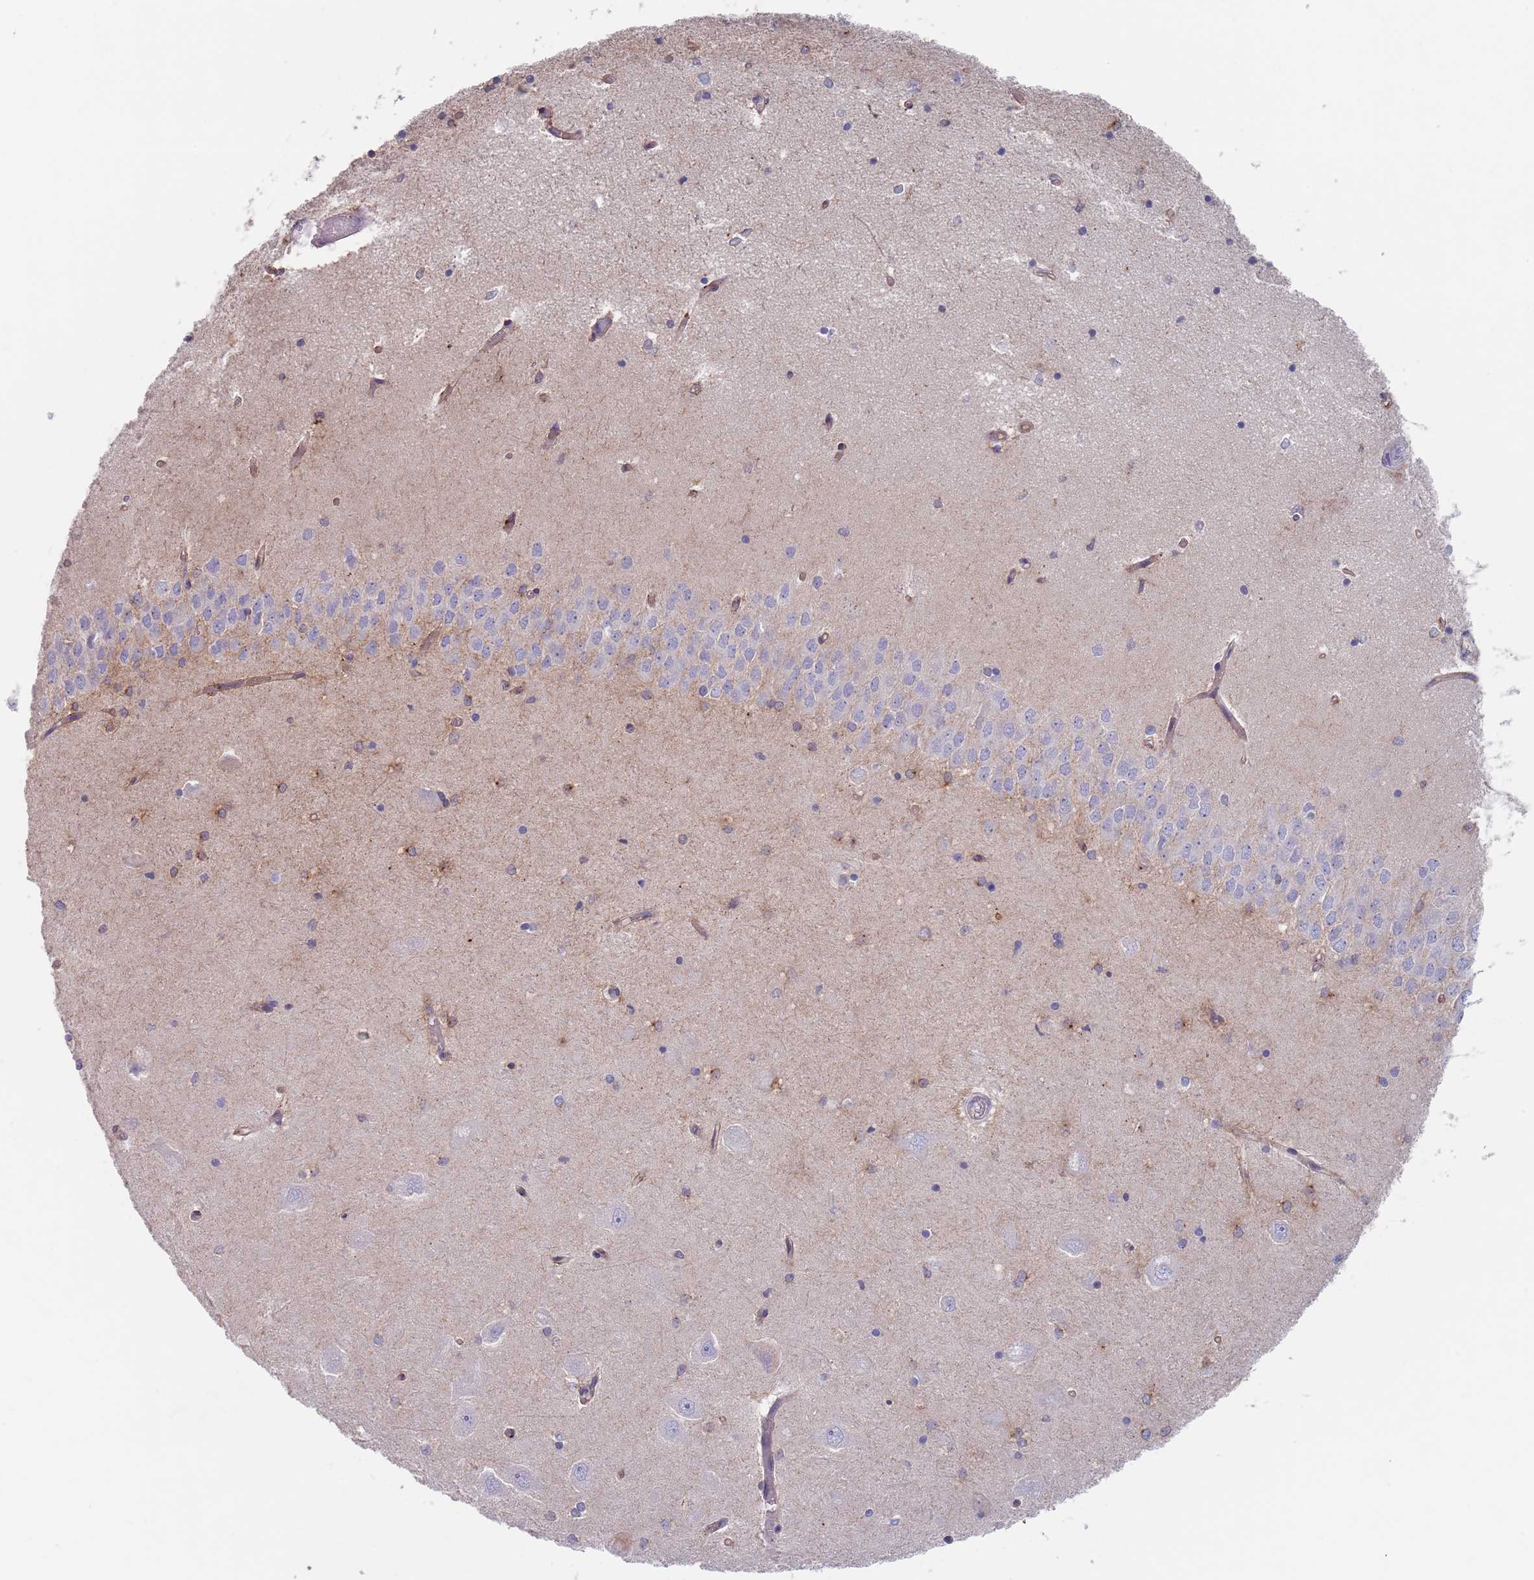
{"staining": {"intensity": "negative", "quantity": "none", "location": "none"}, "tissue": "hippocampus", "cell_type": "Glial cells", "image_type": "normal", "snomed": [{"axis": "morphology", "description": "Normal tissue, NOS"}, {"axis": "topography", "description": "Hippocampus"}], "caption": "High power microscopy histopathology image of an immunohistochemistry (IHC) image of normal hippocampus, revealing no significant staining in glial cells. The staining was performed using DAB (3,3'-diaminobenzidine) to visualize the protein expression in brown, while the nuclei were stained in blue with hematoxylin (Magnification: 20x).", "gene": "APPL2", "patient": {"sex": "male", "age": 45}}